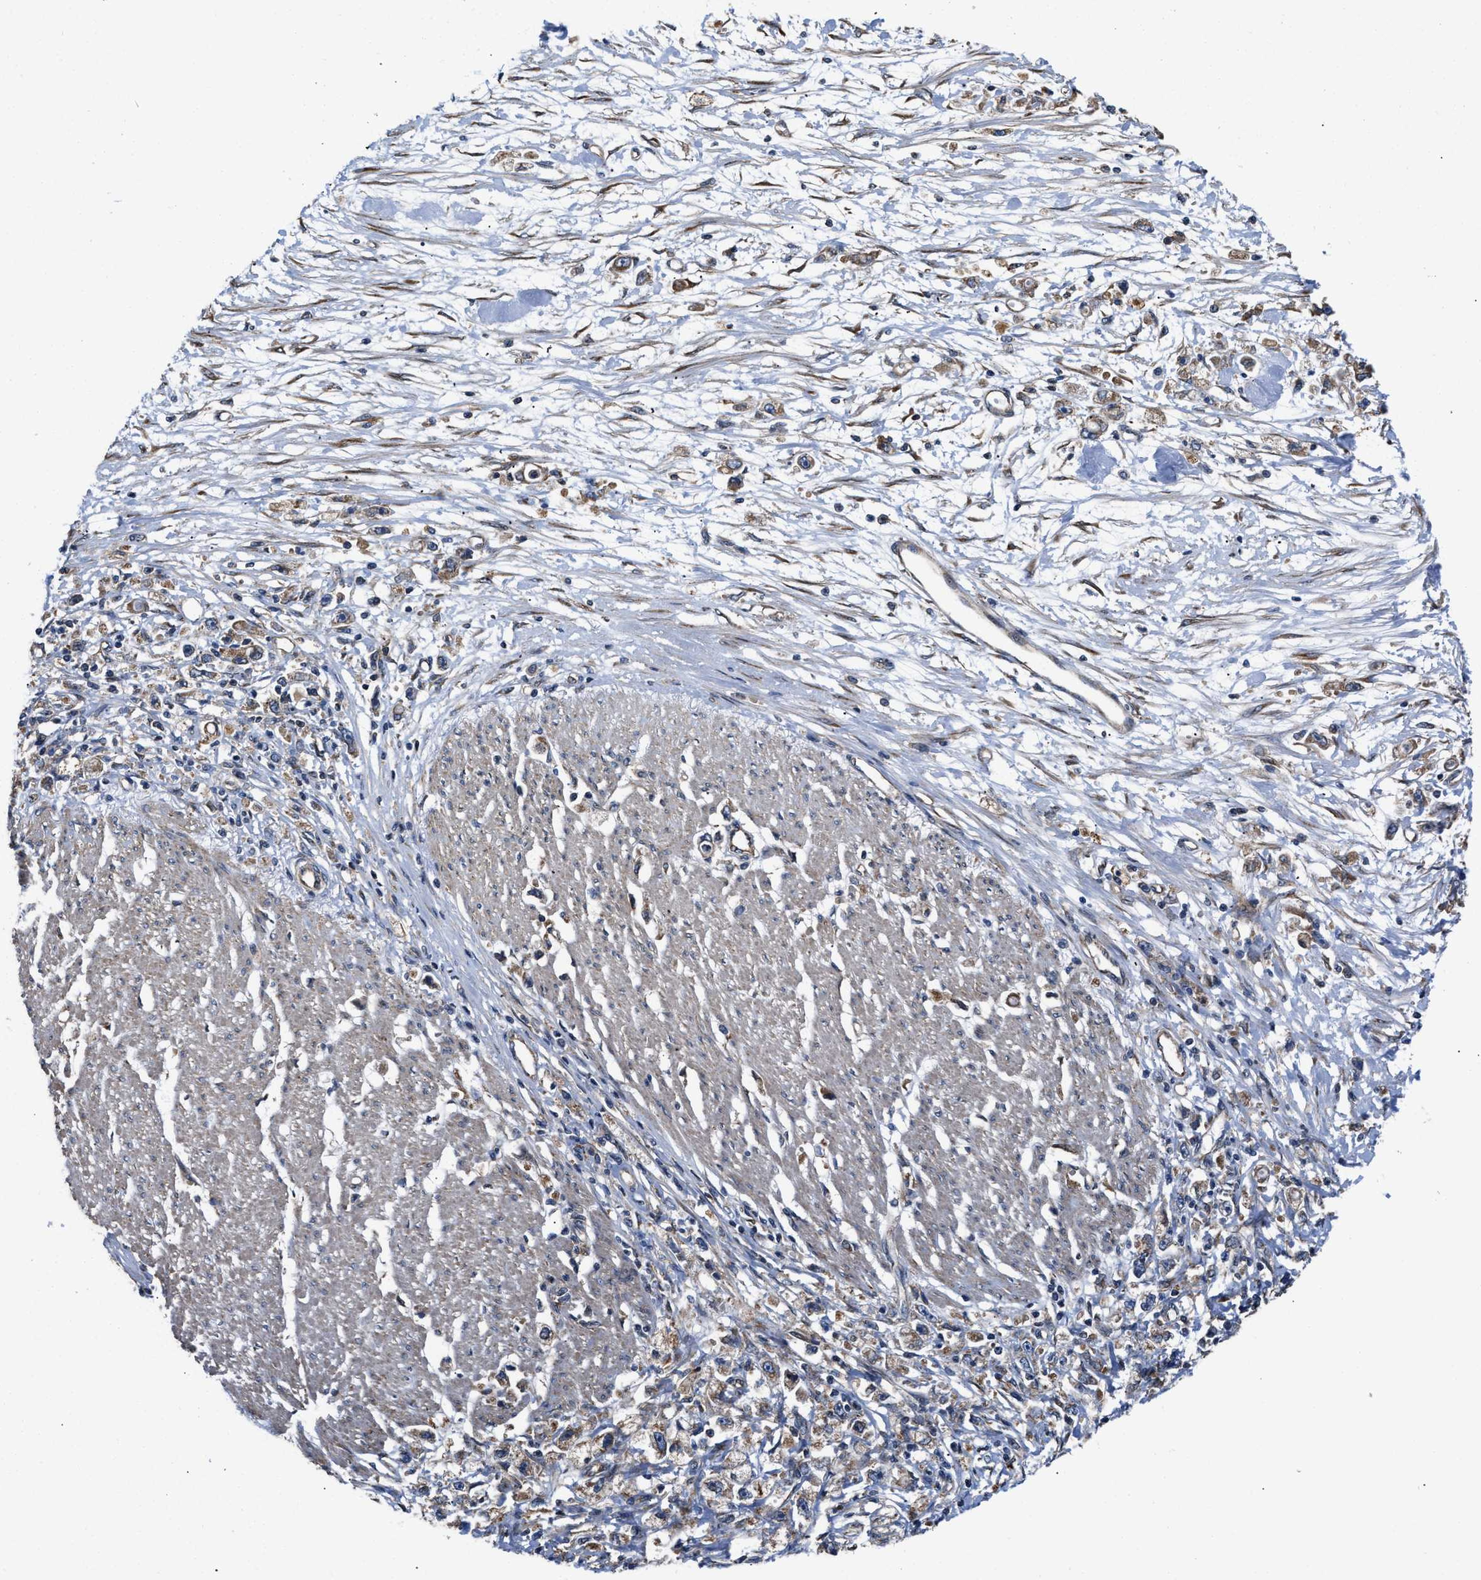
{"staining": {"intensity": "moderate", "quantity": ">75%", "location": "cytoplasmic/membranous"}, "tissue": "stomach cancer", "cell_type": "Tumor cells", "image_type": "cancer", "snomed": [{"axis": "morphology", "description": "Adenocarcinoma, NOS"}, {"axis": "topography", "description": "Stomach"}], "caption": "Protein analysis of adenocarcinoma (stomach) tissue shows moderate cytoplasmic/membranous positivity in approximately >75% of tumor cells.", "gene": "CEP128", "patient": {"sex": "female", "age": 59}}